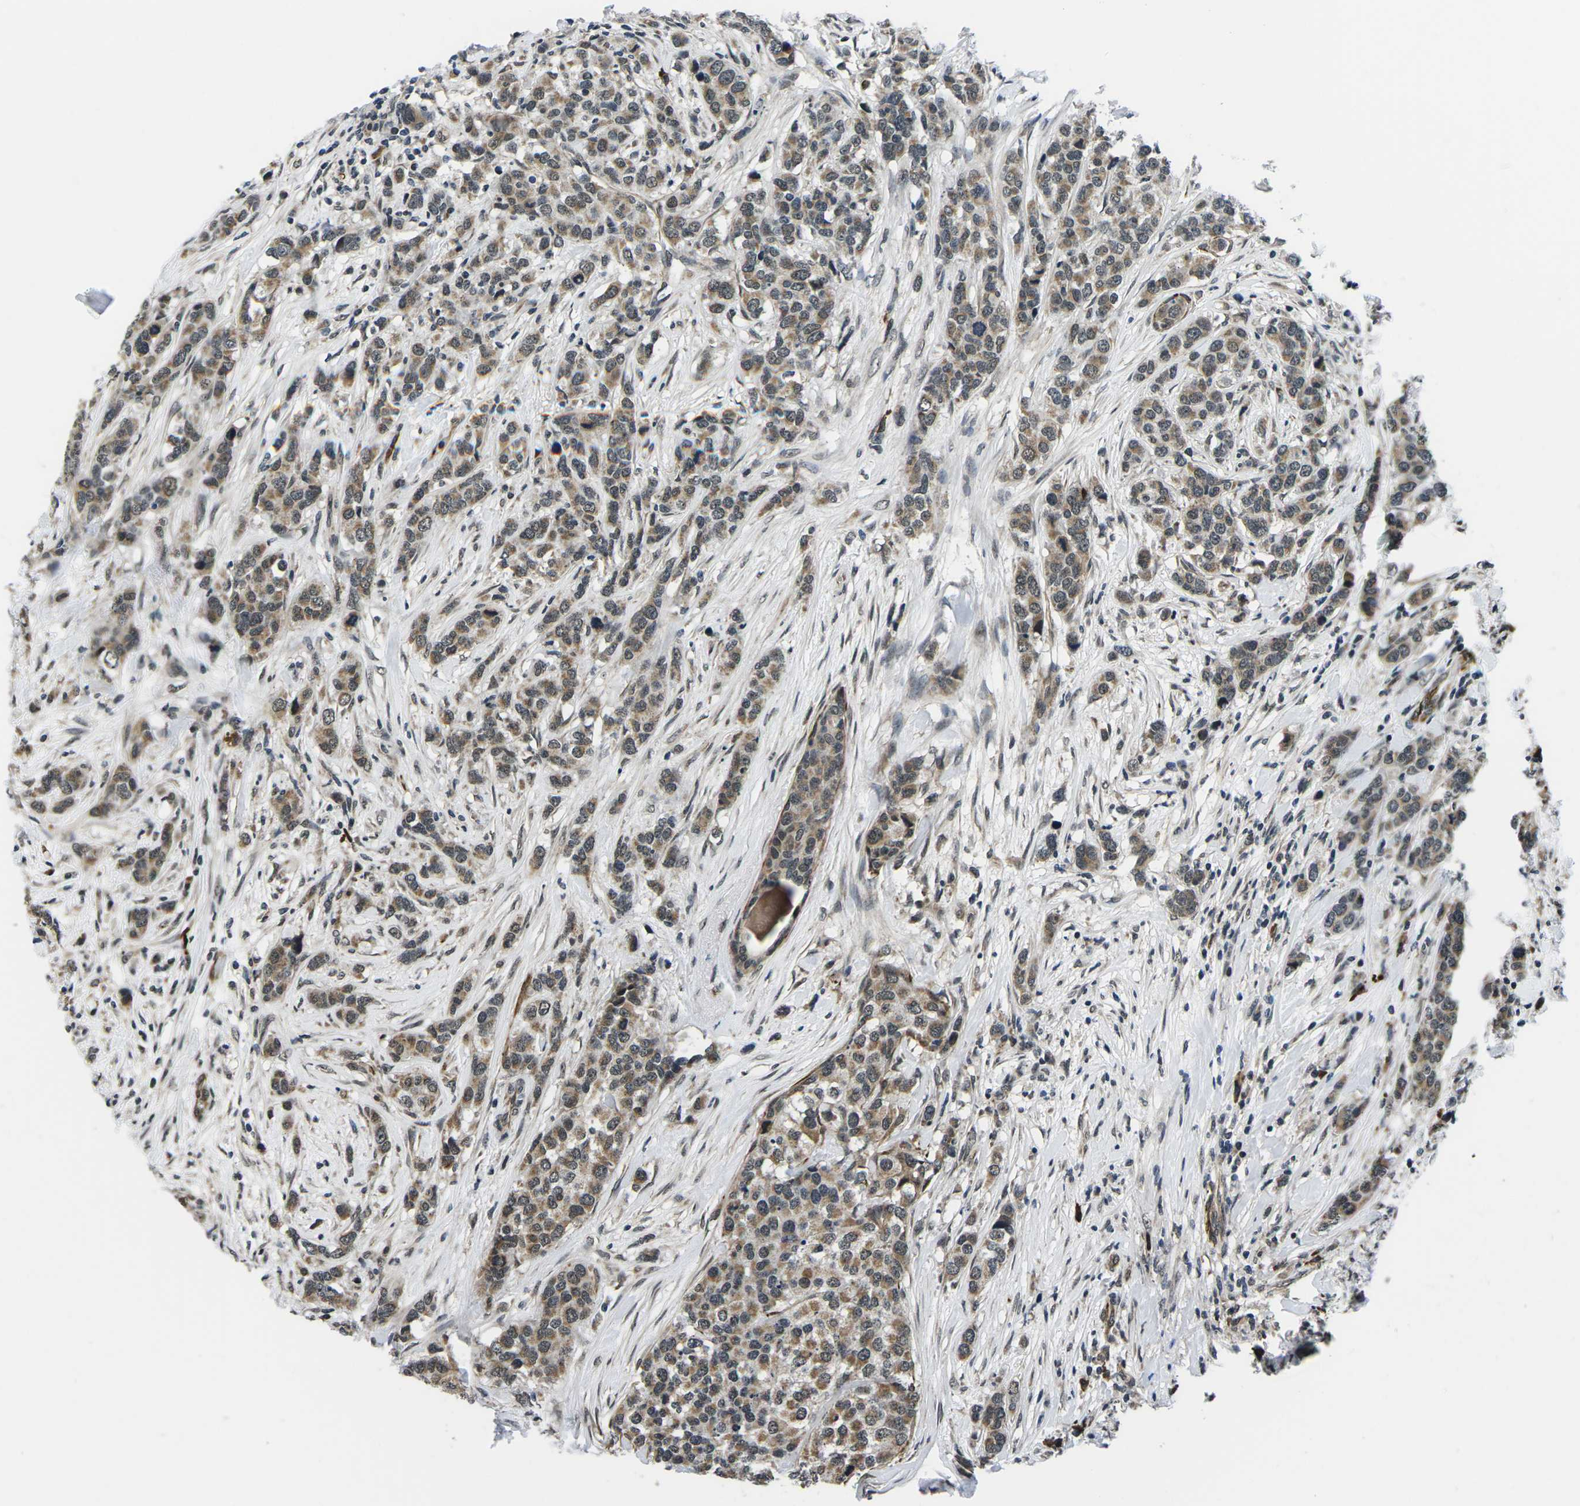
{"staining": {"intensity": "moderate", "quantity": ">75%", "location": "cytoplasmic/membranous,nuclear"}, "tissue": "breast cancer", "cell_type": "Tumor cells", "image_type": "cancer", "snomed": [{"axis": "morphology", "description": "Lobular carcinoma"}, {"axis": "topography", "description": "Breast"}], "caption": "This is an image of immunohistochemistry staining of breast lobular carcinoma, which shows moderate positivity in the cytoplasmic/membranous and nuclear of tumor cells.", "gene": "CCNE1", "patient": {"sex": "female", "age": 59}}